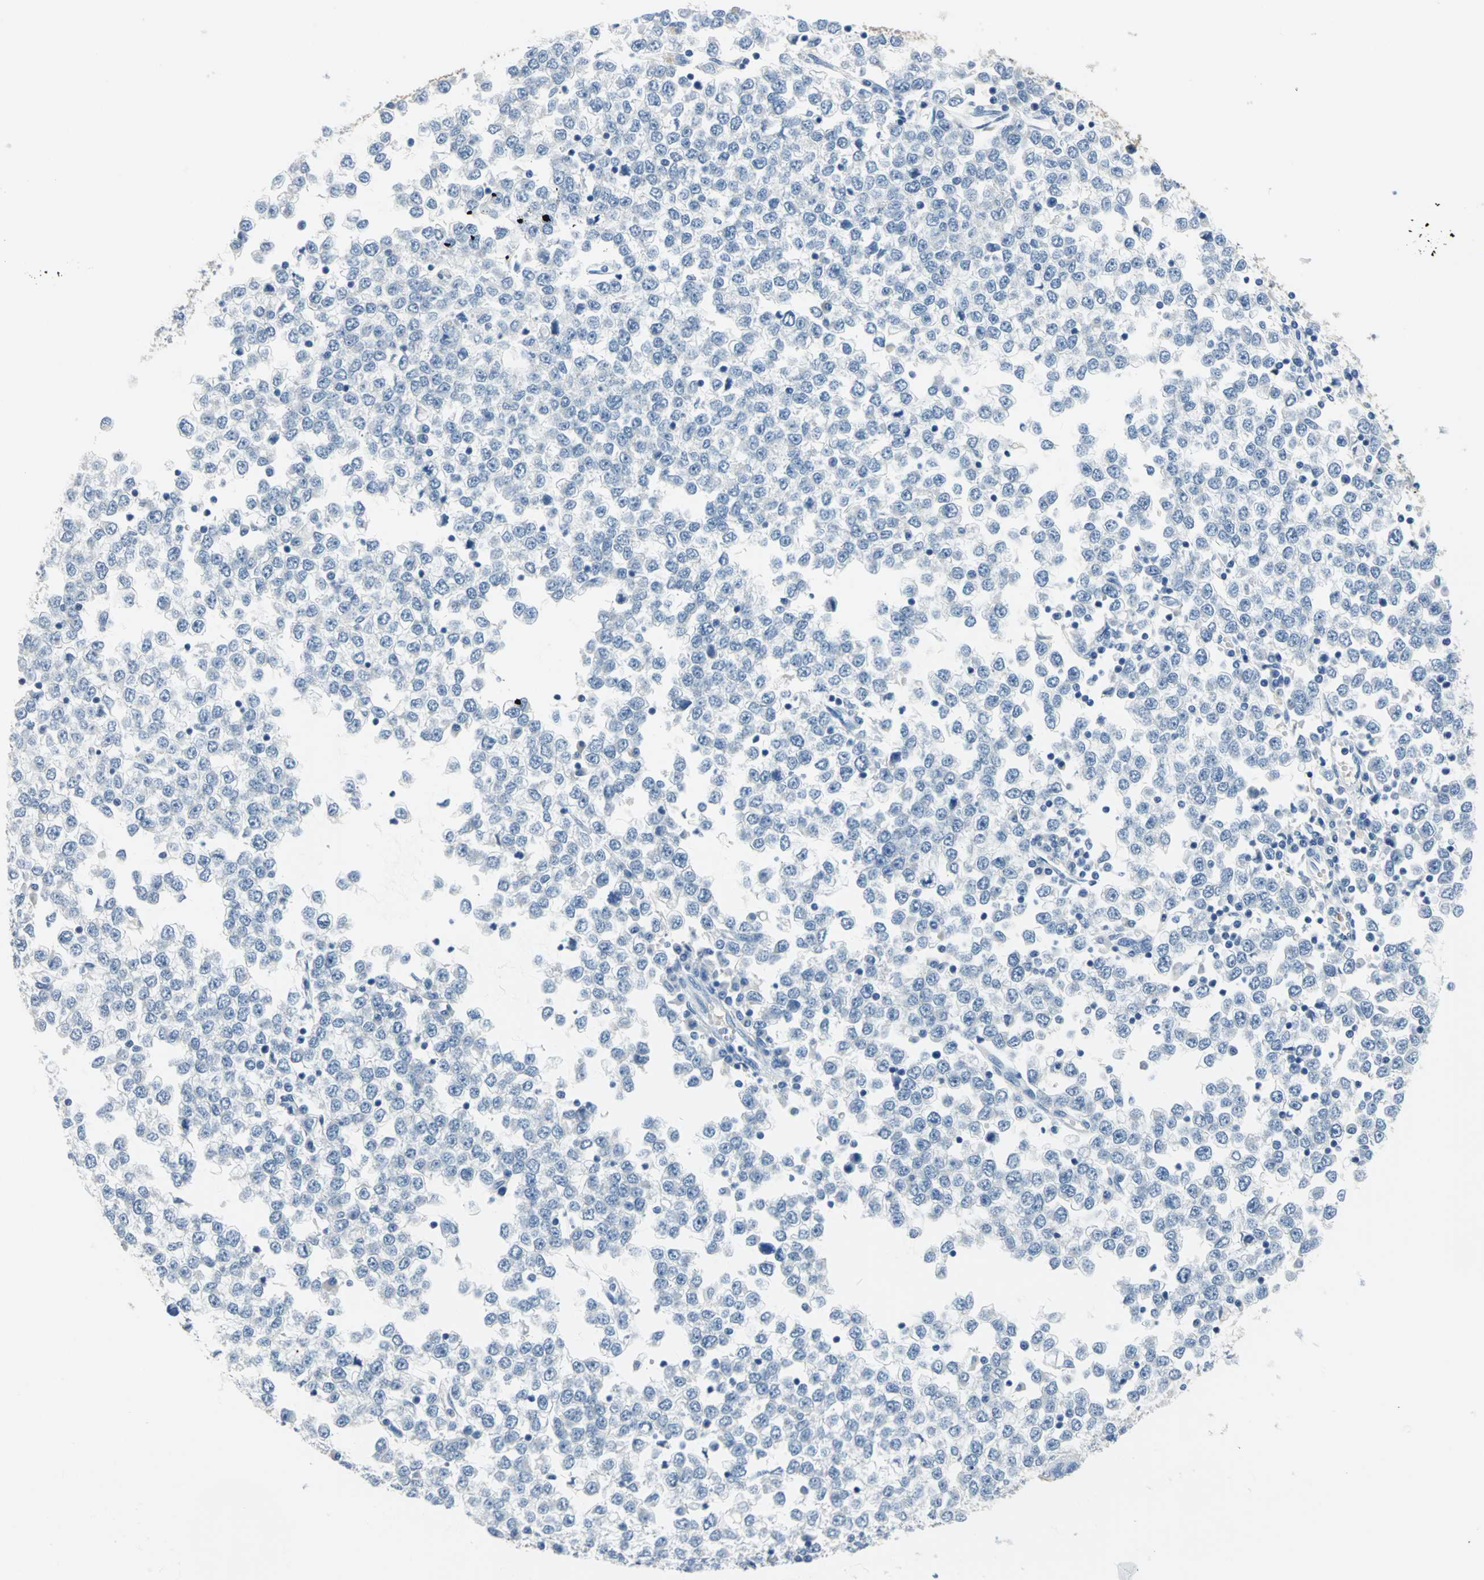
{"staining": {"intensity": "negative", "quantity": "none", "location": "none"}, "tissue": "testis cancer", "cell_type": "Tumor cells", "image_type": "cancer", "snomed": [{"axis": "morphology", "description": "Seminoma, NOS"}, {"axis": "topography", "description": "Testis"}], "caption": "A high-resolution photomicrograph shows immunohistochemistry (IHC) staining of seminoma (testis), which demonstrates no significant positivity in tumor cells. (DAB (3,3'-diaminobenzidine) IHC with hematoxylin counter stain).", "gene": "PKLR", "patient": {"sex": "male", "age": 65}}